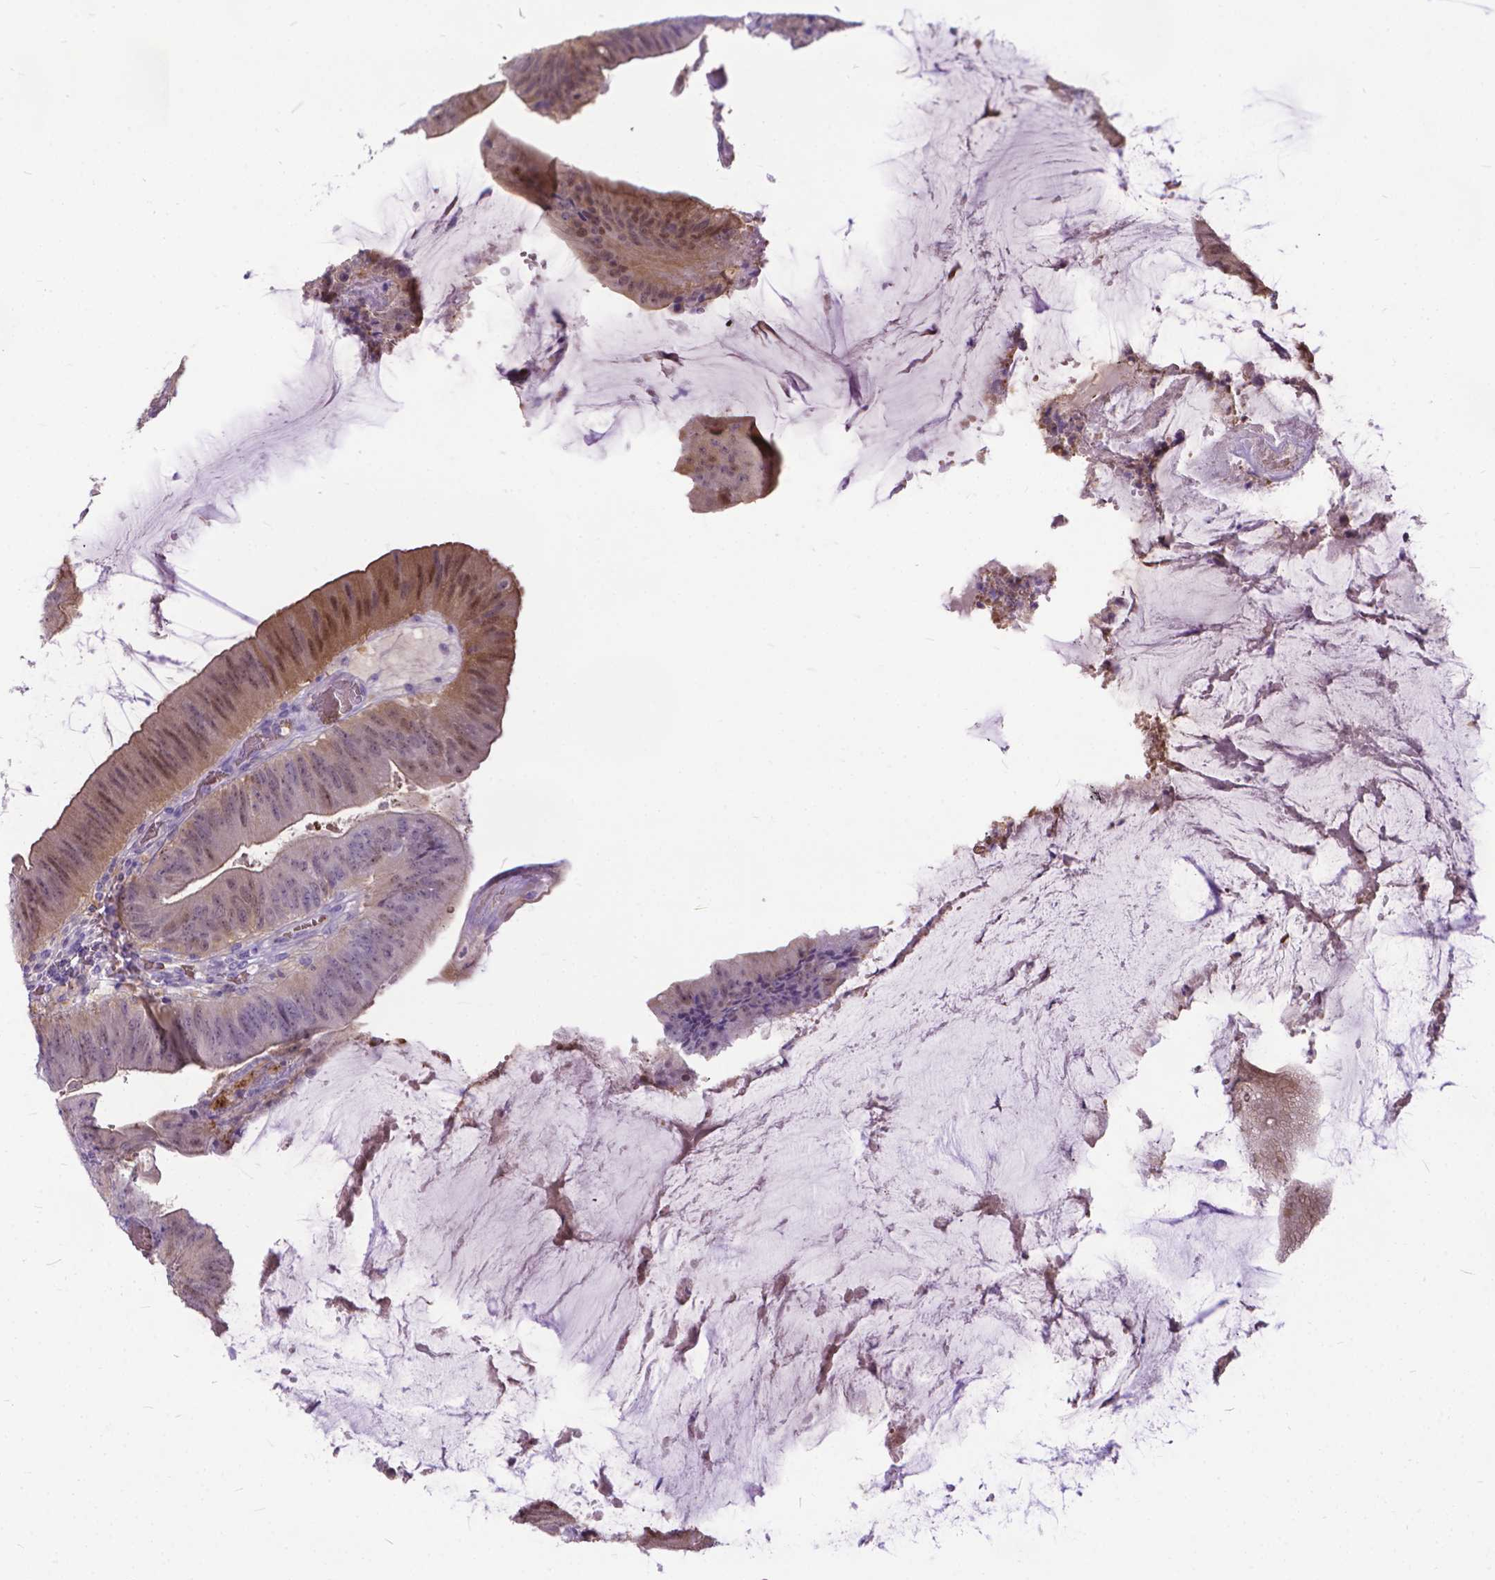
{"staining": {"intensity": "weak", "quantity": "25%-75%", "location": "cytoplasmic/membranous,nuclear"}, "tissue": "colorectal cancer", "cell_type": "Tumor cells", "image_type": "cancer", "snomed": [{"axis": "morphology", "description": "Adenocarcinoma, NOS"}, {"axis": "topography", "description": "Colon"}], "caption": "Brown immunohistochemical staining in colorectal cancer (adenocarcinoma) reveals weak cytoplasmic/membranous and nuclear staining in about 25%-75% of tumor cells.", "gene": "TMEM169", "patient": {"sex": "female", "age": 43}}